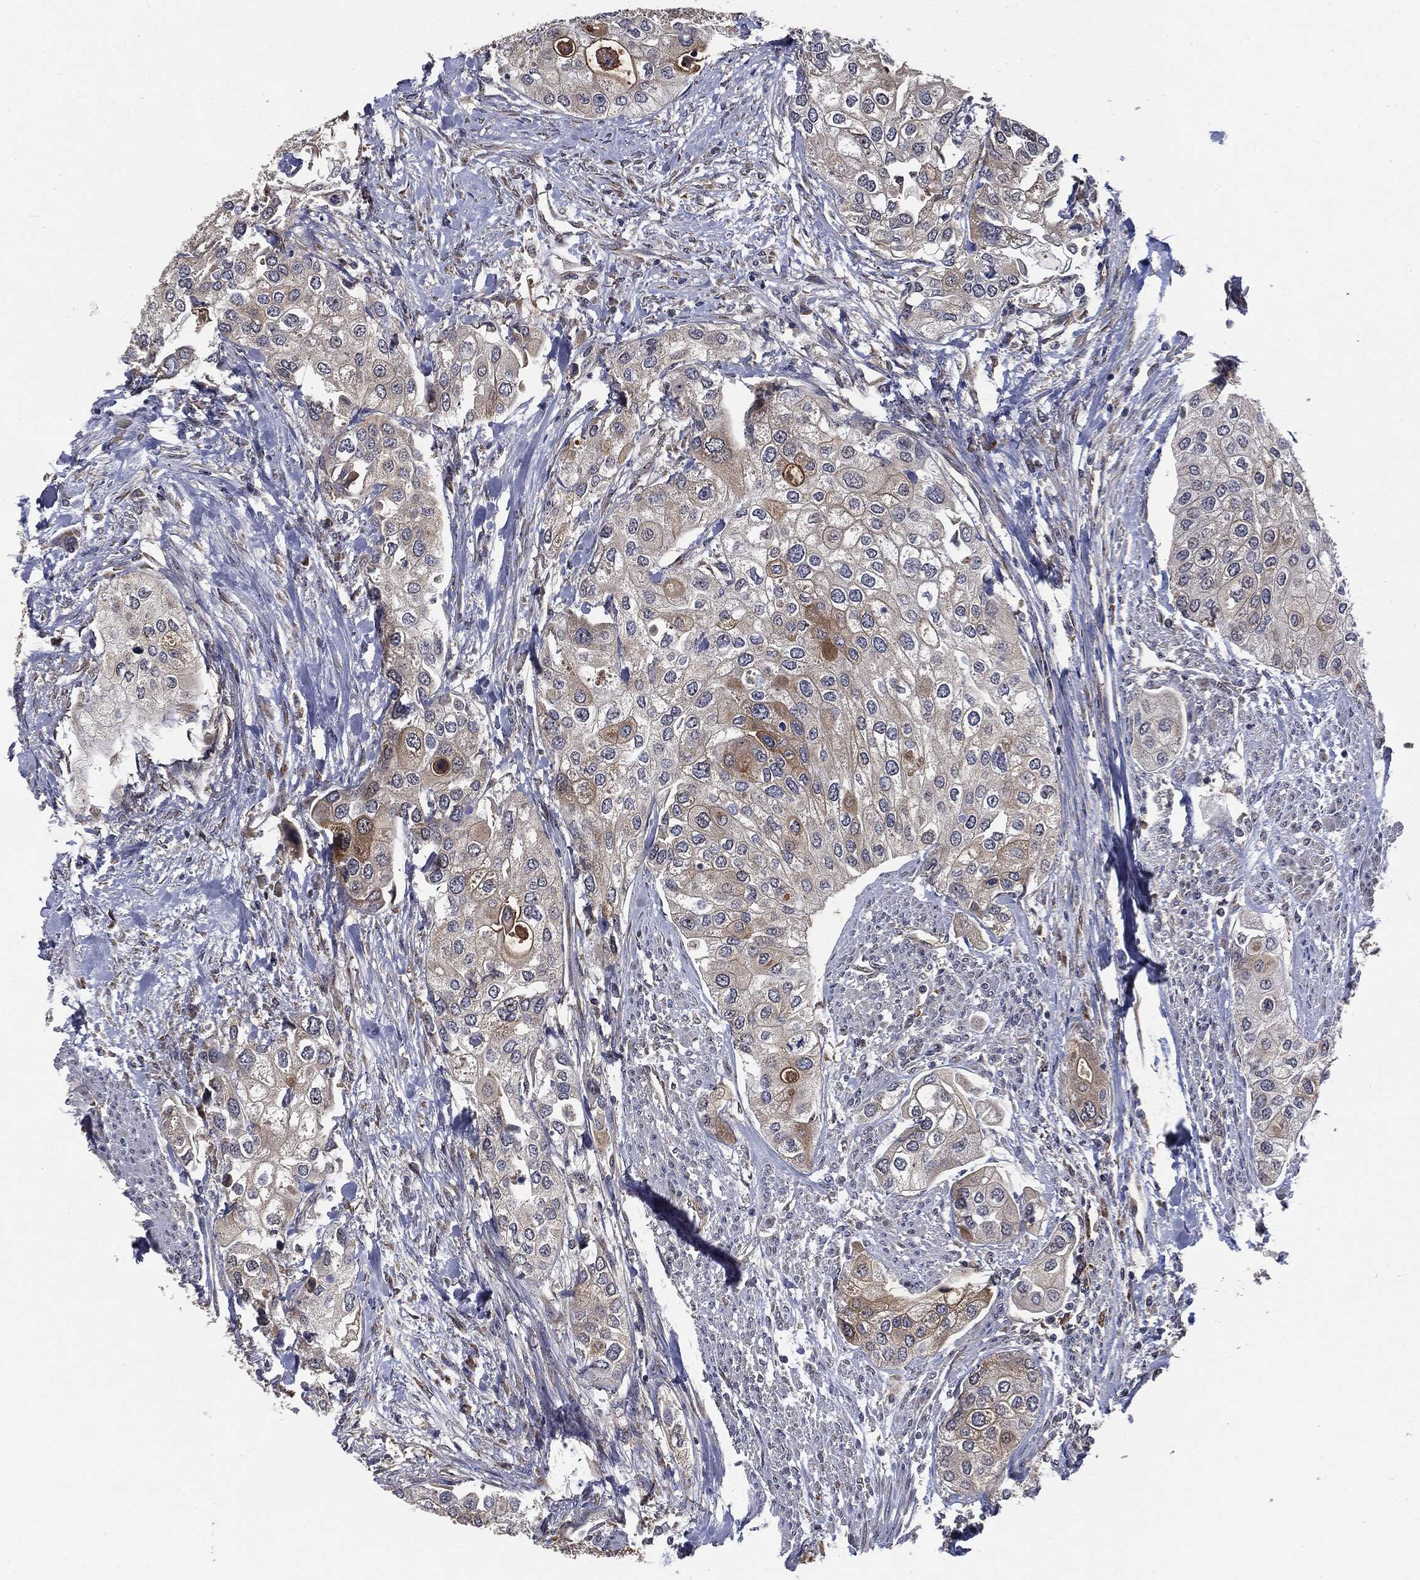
{"staining": {"intensity": "weak", "quantity": "<25%", "location": "cytoplasmic/membranous"}, "tissue": "urothelial cancer", "cell_type": "Tumor cells", "image_type": "cancer", "snomed": [{"axis": "morphology", "description": "Urothelial carcinoma, High grade"}, {"axis": "topography", "description": "Urinary bladder"}], "caption": "Protein analysis of urothelial carcinoma (high-grade) shows no significant staining in tumor cells.", "gene": "TRMT1L", "patient": {"sex": "male", "age": 64}}